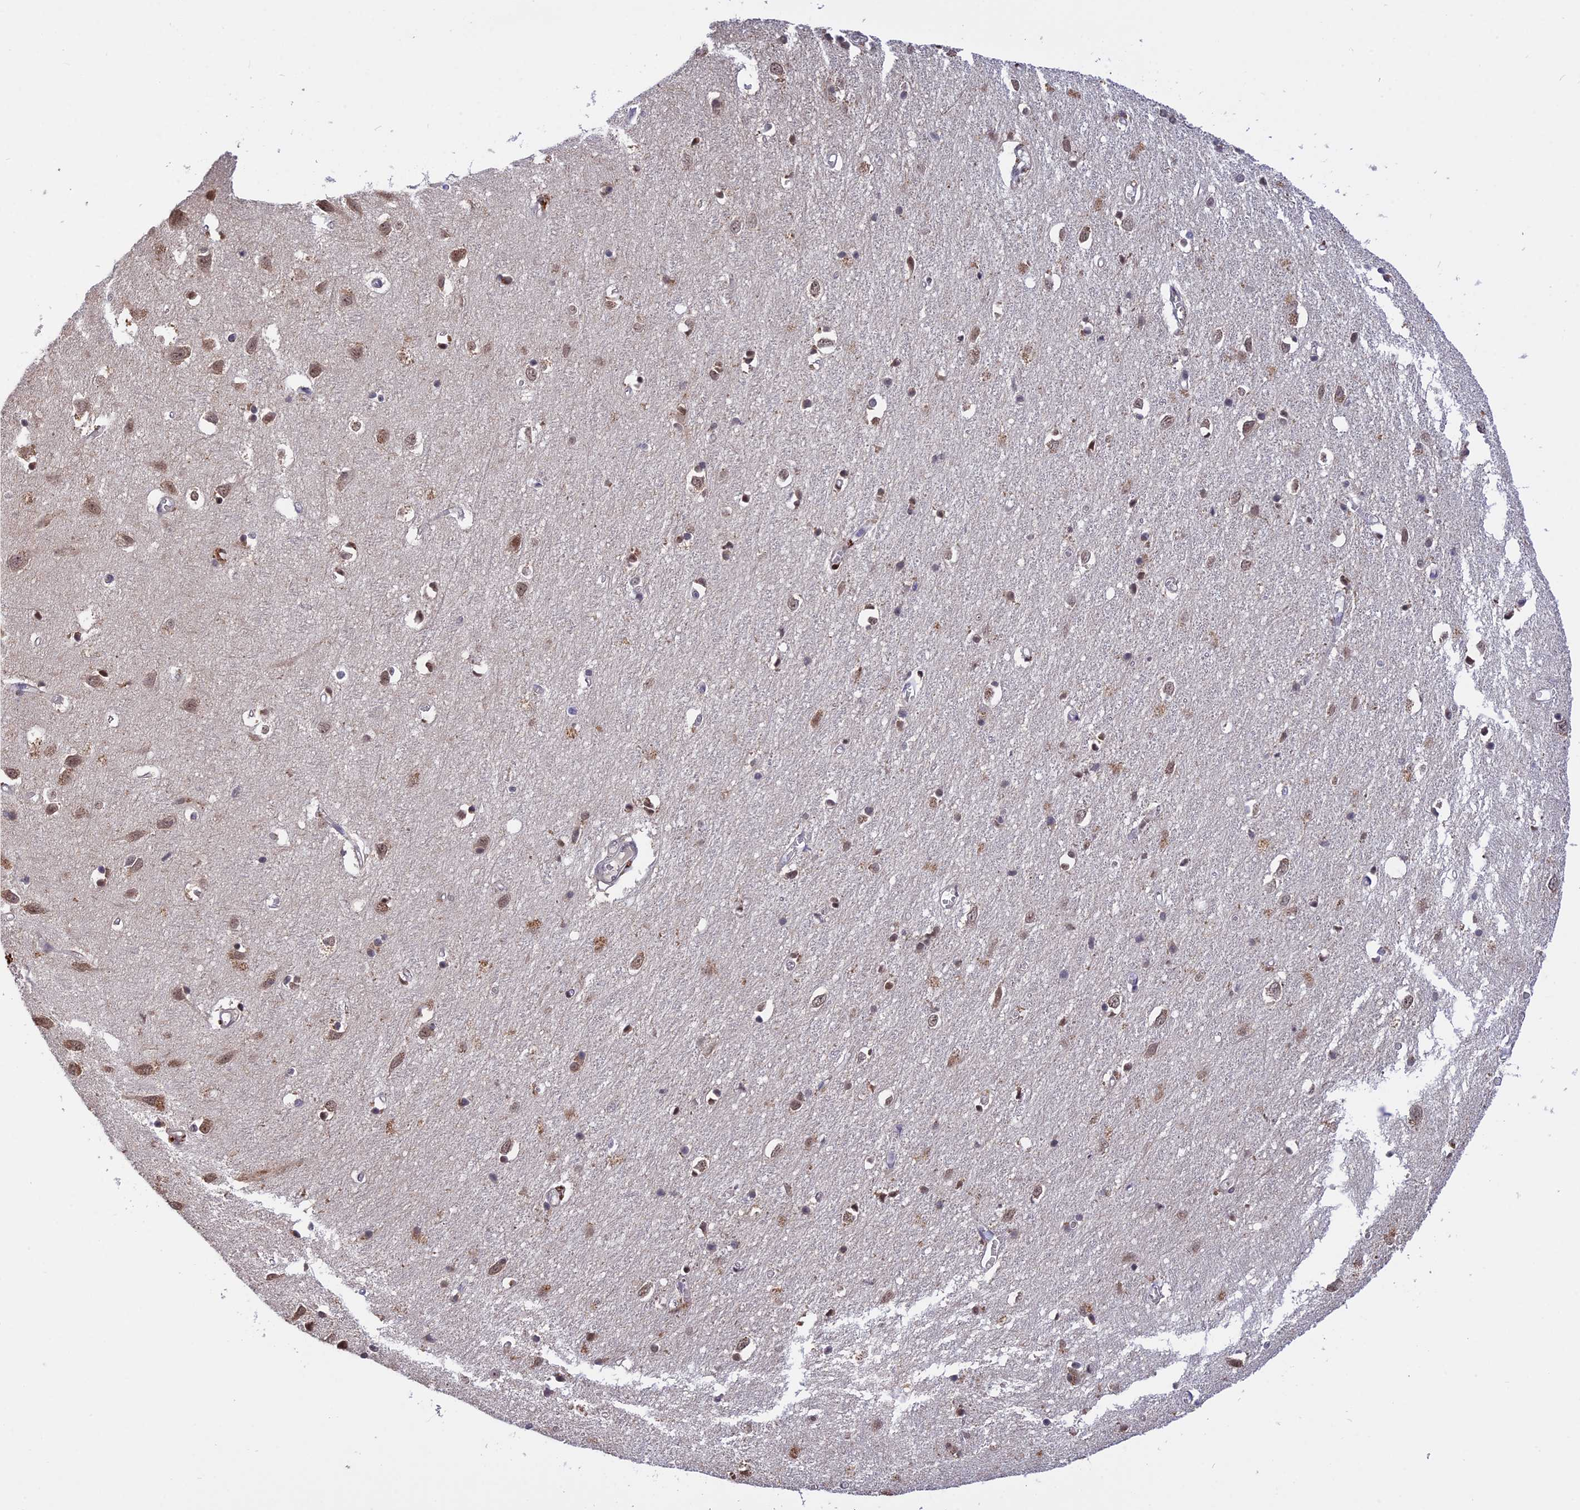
{"staining": {"intensity": "negative", "quantity": "none", "location": "none"}, "tissue": "cerebral cortex", "cell_type": "Endothelial cells", "image_type": "normal", "snomed": [{"axis": "morphology", "description": "Normal tissue, NOS"}, {"axis": "topography", "description": "Cerebral cortex"}], "caption": "Immunohistochemical staining of benign cerebral cortex displays no significant expression in endothelial cells.", "gene": "POLR2C", "patient": {"sex": "female", "age": 64}}